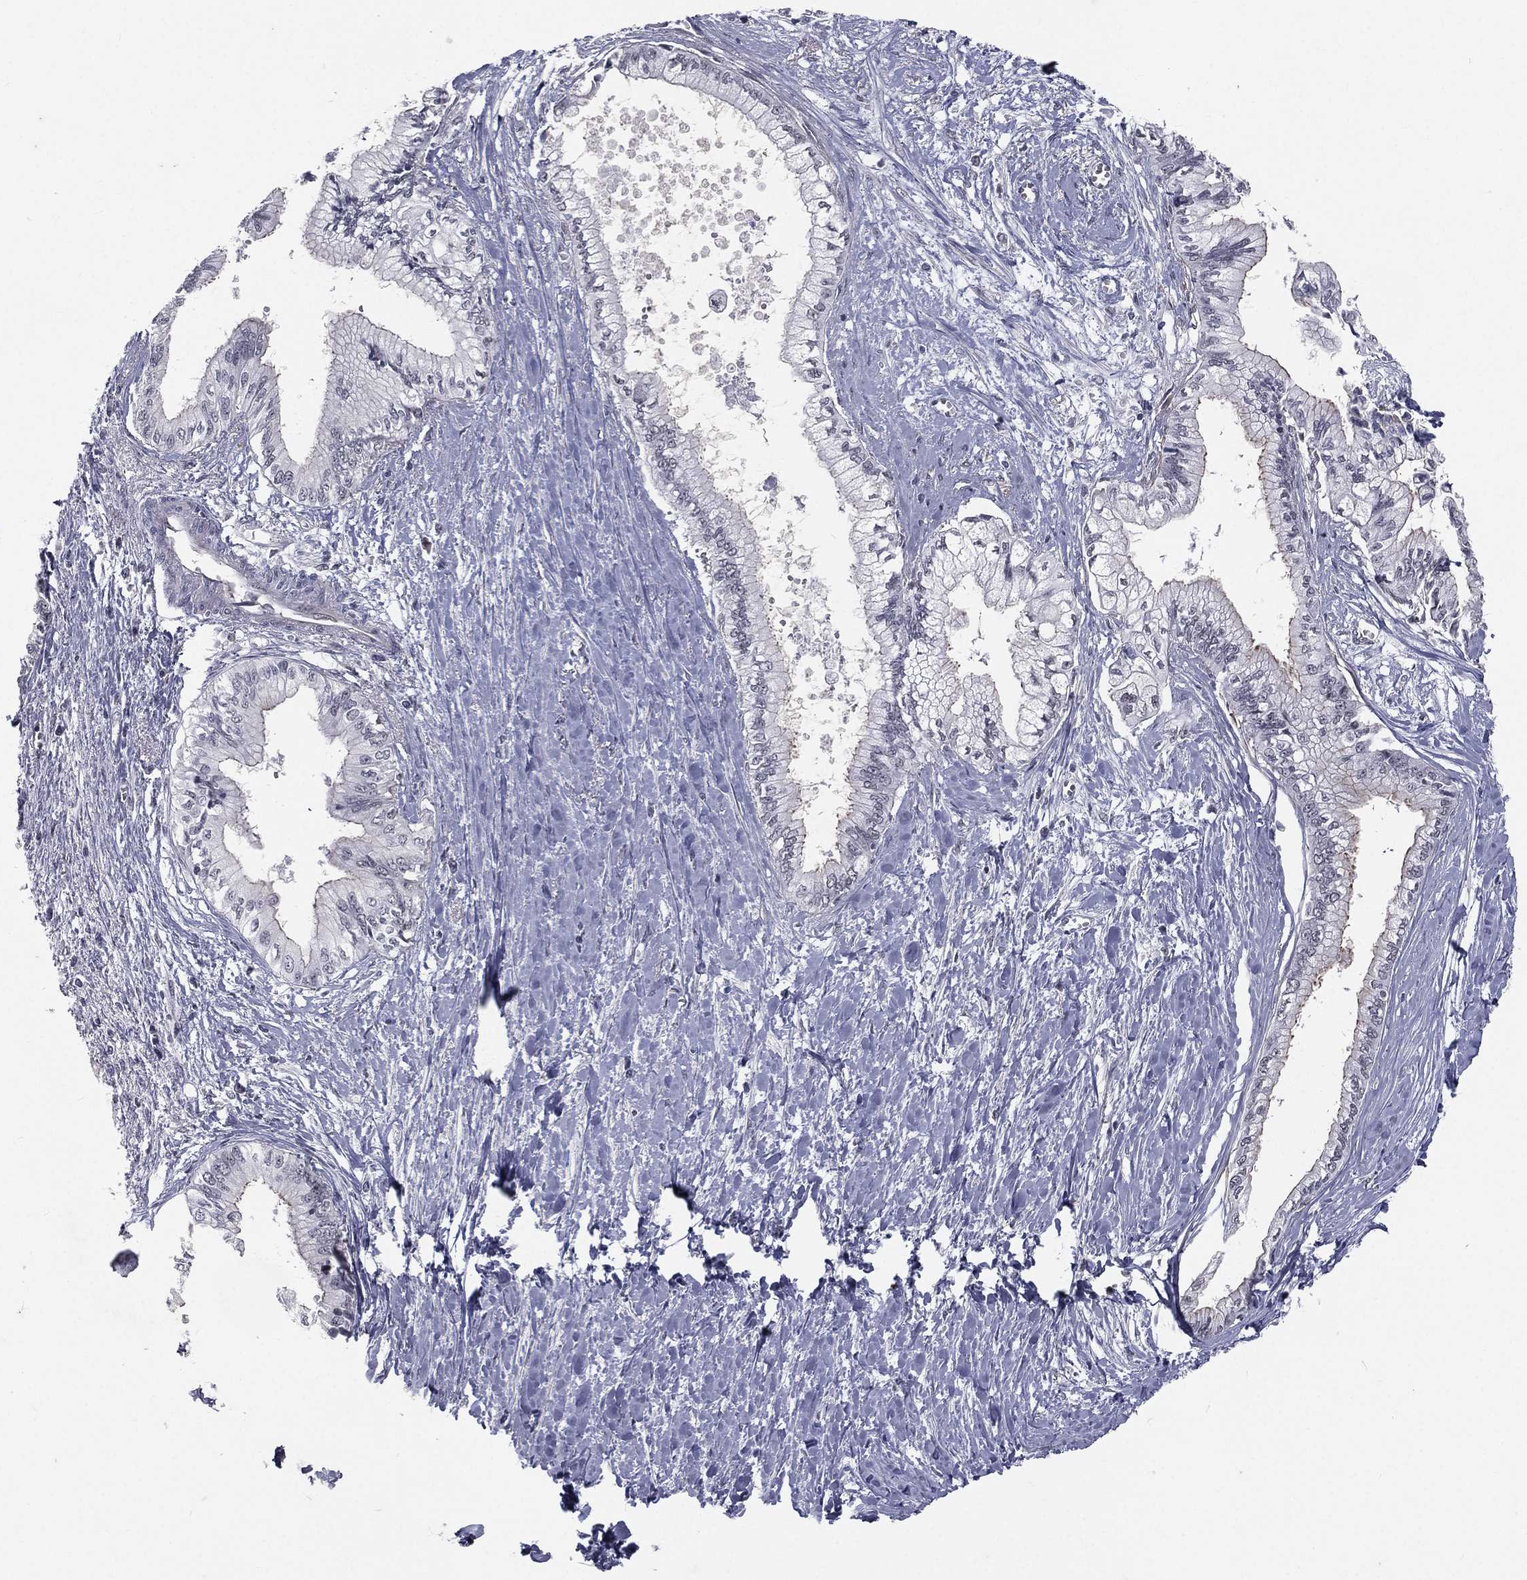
{"staining": {"intensity": "negative", "quantity": "none", "location": "none"}, "tissue": "pancreatic cancer", "cell_type": "Tumor cells", "image_type": "cancer", "snomed": [{"axis": "morphology", "description": "Adenocarcinoma, NOS"}, {"axis": "topography", "description": "Pancreas"}], "caption": "This is an IHC micrograph of adenocarcinoma (pancreatic). There is no positivity in tumor cells.", "gene": "MORC2", "patient": {"sex": "female", "age": 61}}